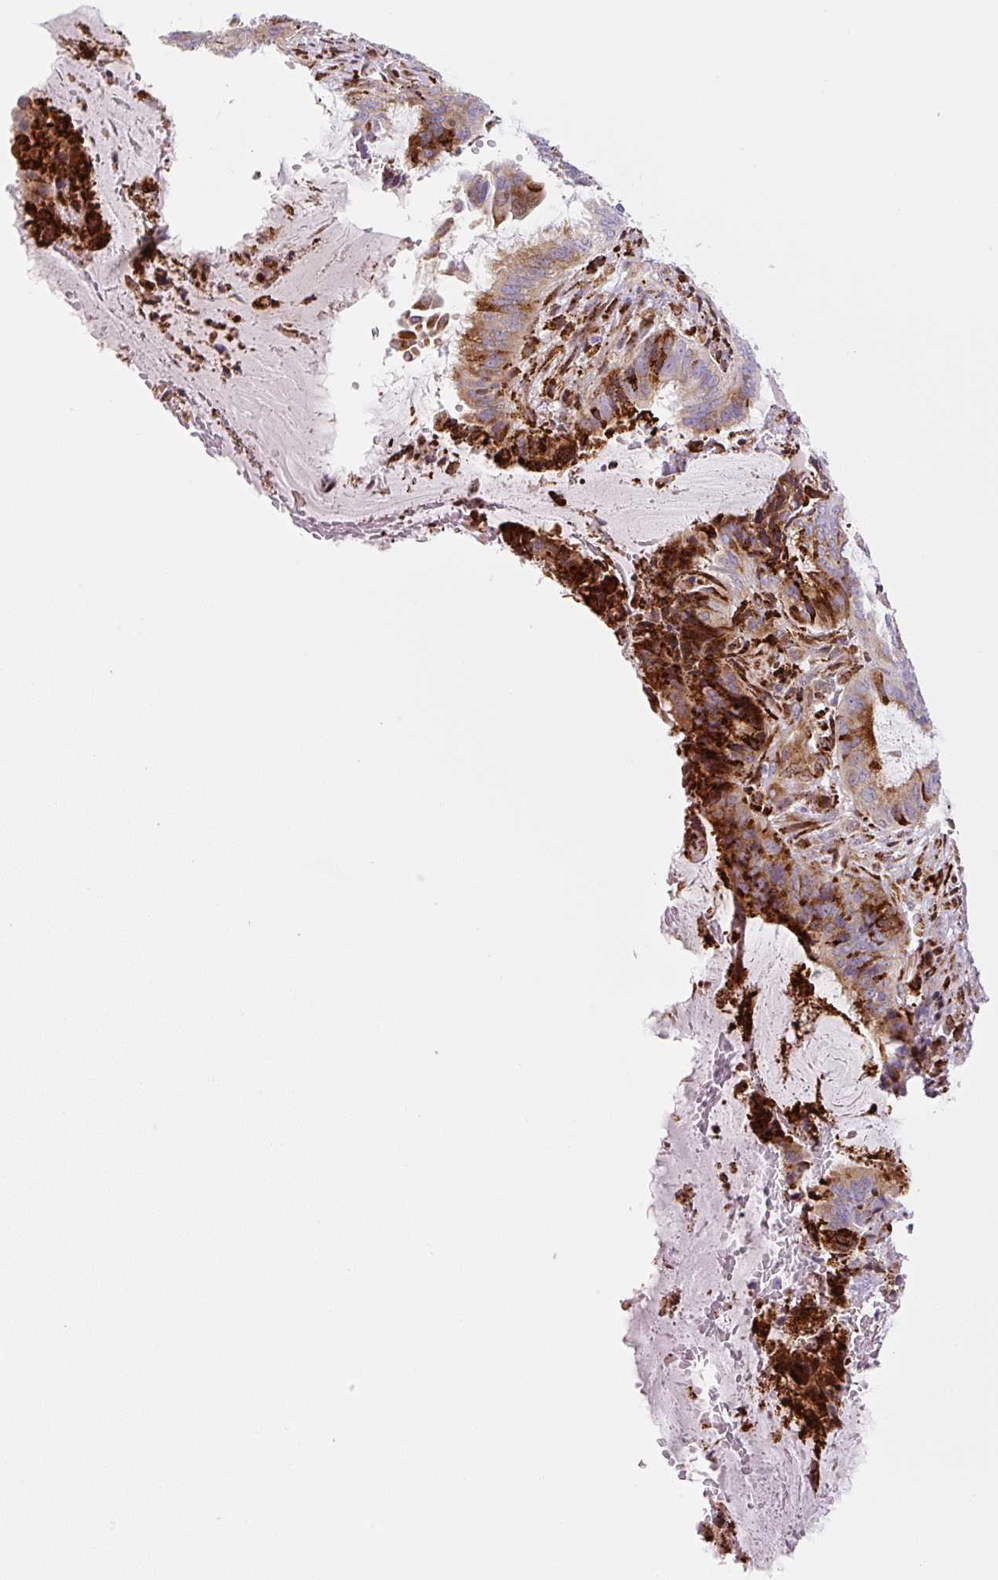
{"staining": {"intensity": "strong", "quantity": "25%-75%", "location": "cytoplasmic/membranous"}, "tissue": "endometrial cancer", "cell_type": "Tumor cells", "image_type": "cancer", "snomed": [{"axis": "morphology", "description": "Adenocarcinoma, NOS"}, {"axis": "topography", "description": "Endometrium"}], "caption": "Protein expression analysis of human adenocarcinoma (endometrial) reveals strong cytoplasmic/membranous staining in about 25%-75% of tumor cells.", "gene": "DISP3", "patient": {"sex": "female", "age": 51}}